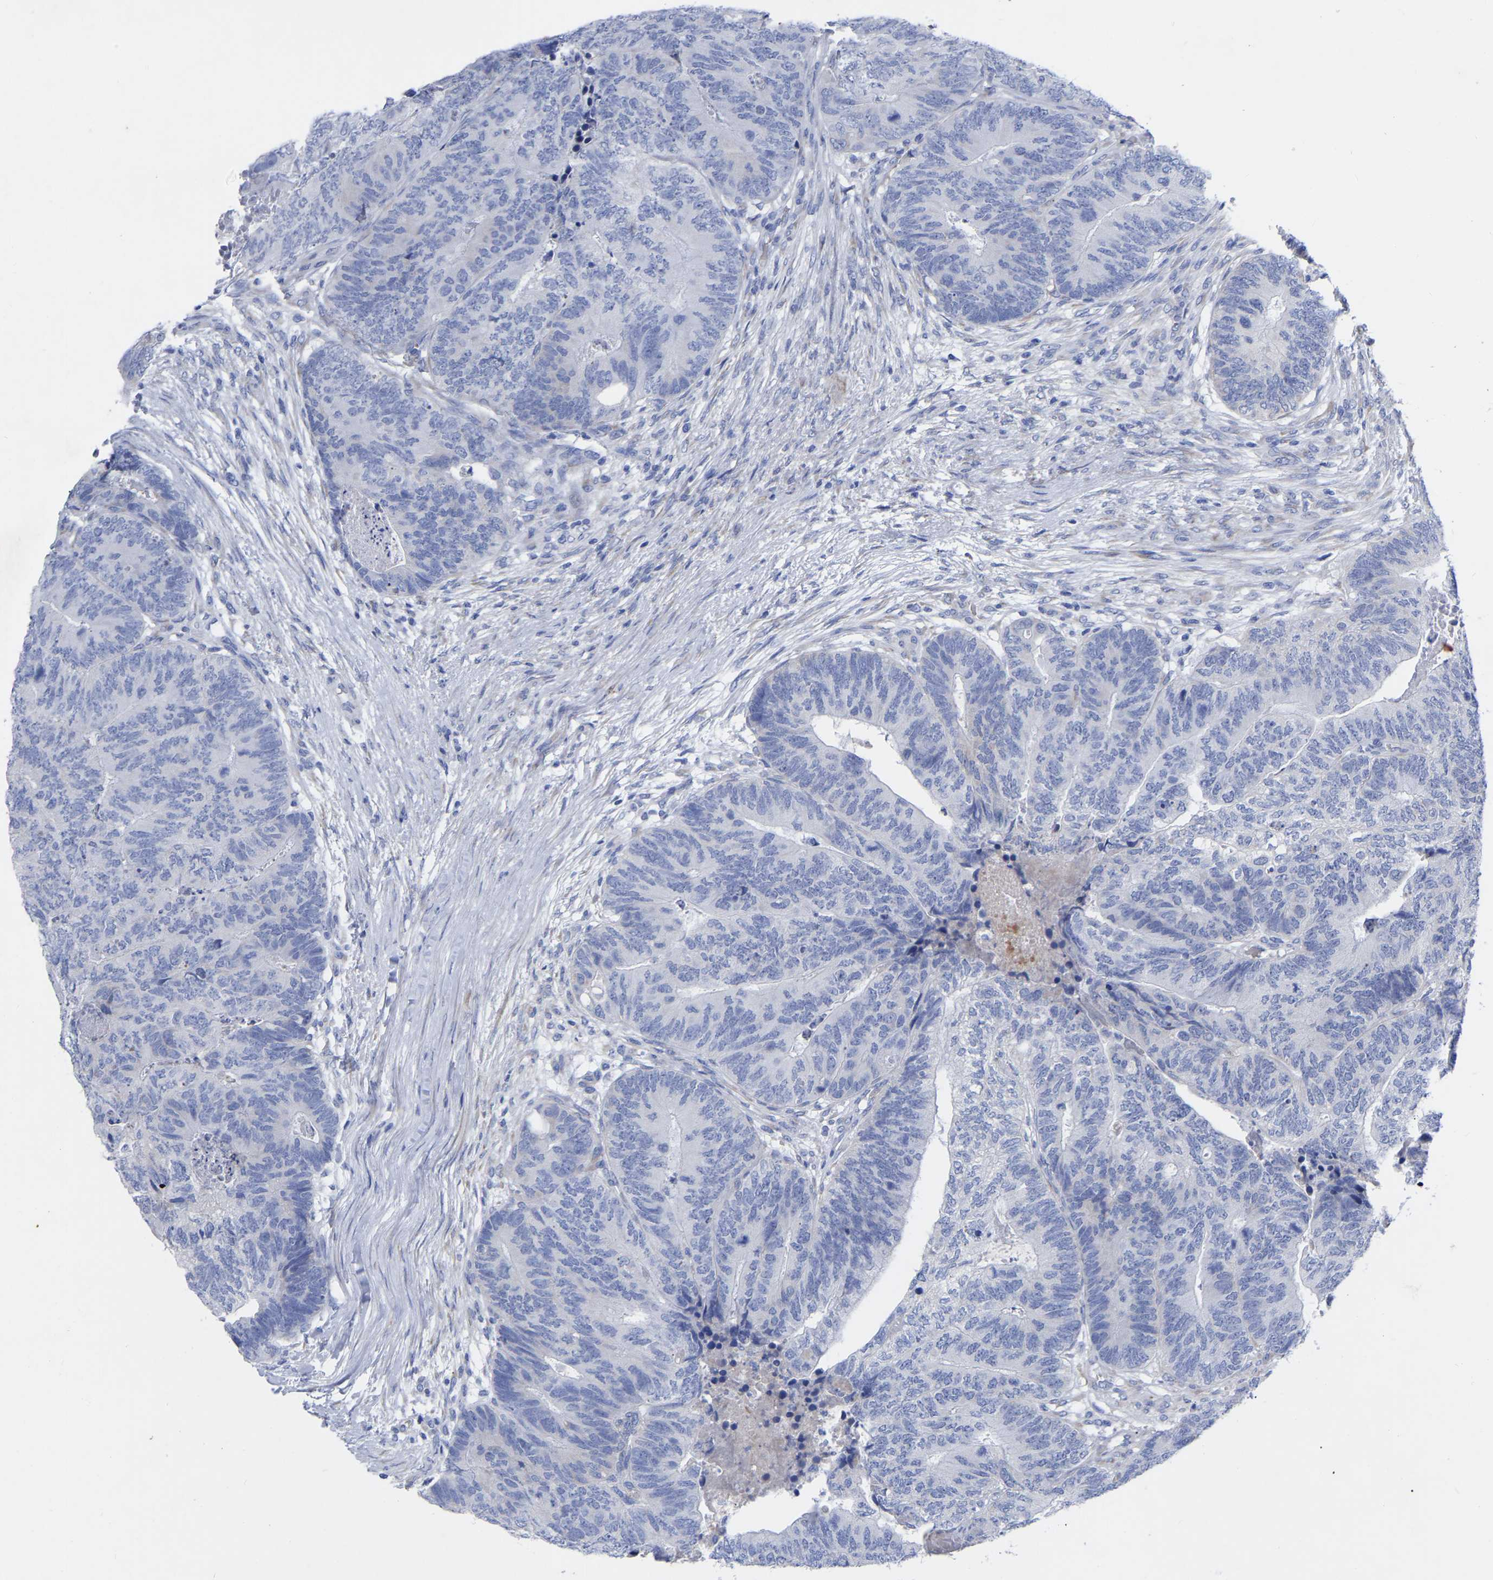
{"staining": {"intensity": "negative", "quantity": "none", "location": "none"}, "tissue": "colorectal cancer", "cell_type": "Tumor cells", "image_type": "cancer", "snomed": [{"axis": "morphology", "description": "Adenocarcinoma, NOS"}, {"axis": "topography", "description": "Colon"}], "caption": "An immunohistochemistry (IHC) photomicrograph of colorectal cancer (adenocarcinoma) is shown. There is no staining in tumor cells of colorectal cancer (adenocarcinoma).", "gene": "GDF3", "patient": {"sex": "female", "age": 67}}